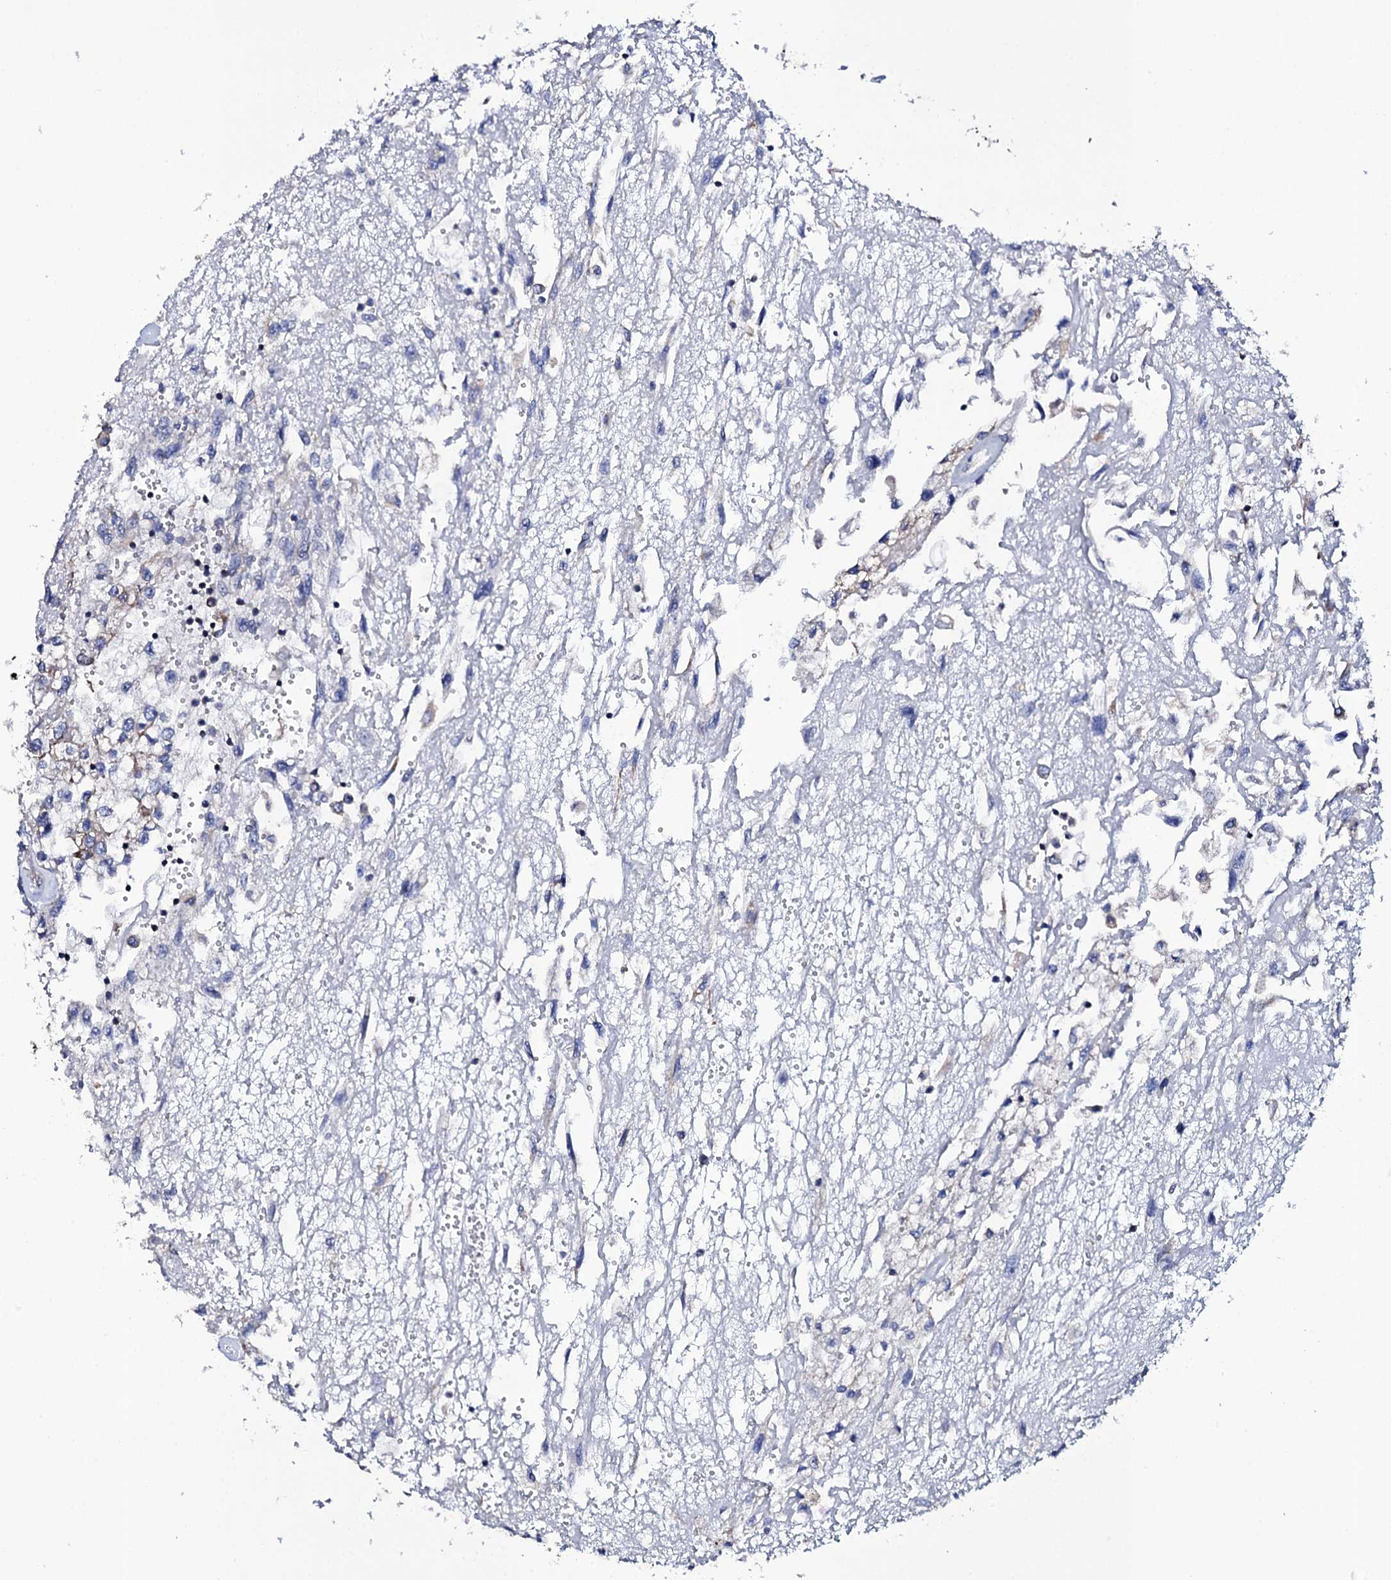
{"staining": {"intensity": "moderate", "quantity": "<25%", "location": "cytoplasmic/membranous"}, "tissue": "renal cancer", "cell_type": "Tumor cells", "image_type": "cancer", "snomed": [{"axis": "morphology", "description": "Adenocarcinoma, NOS"}, {"axis": "topography", "description": "Kidney"}], "caption": "Protein expression analysis of human renal cancer (adenocarcinoma) reveals moderate cytoplasmic/membranous staining in about <25% of tumor cells.", "gene": "TCAF2", "patient": {"sex": "female", "age": 52}}